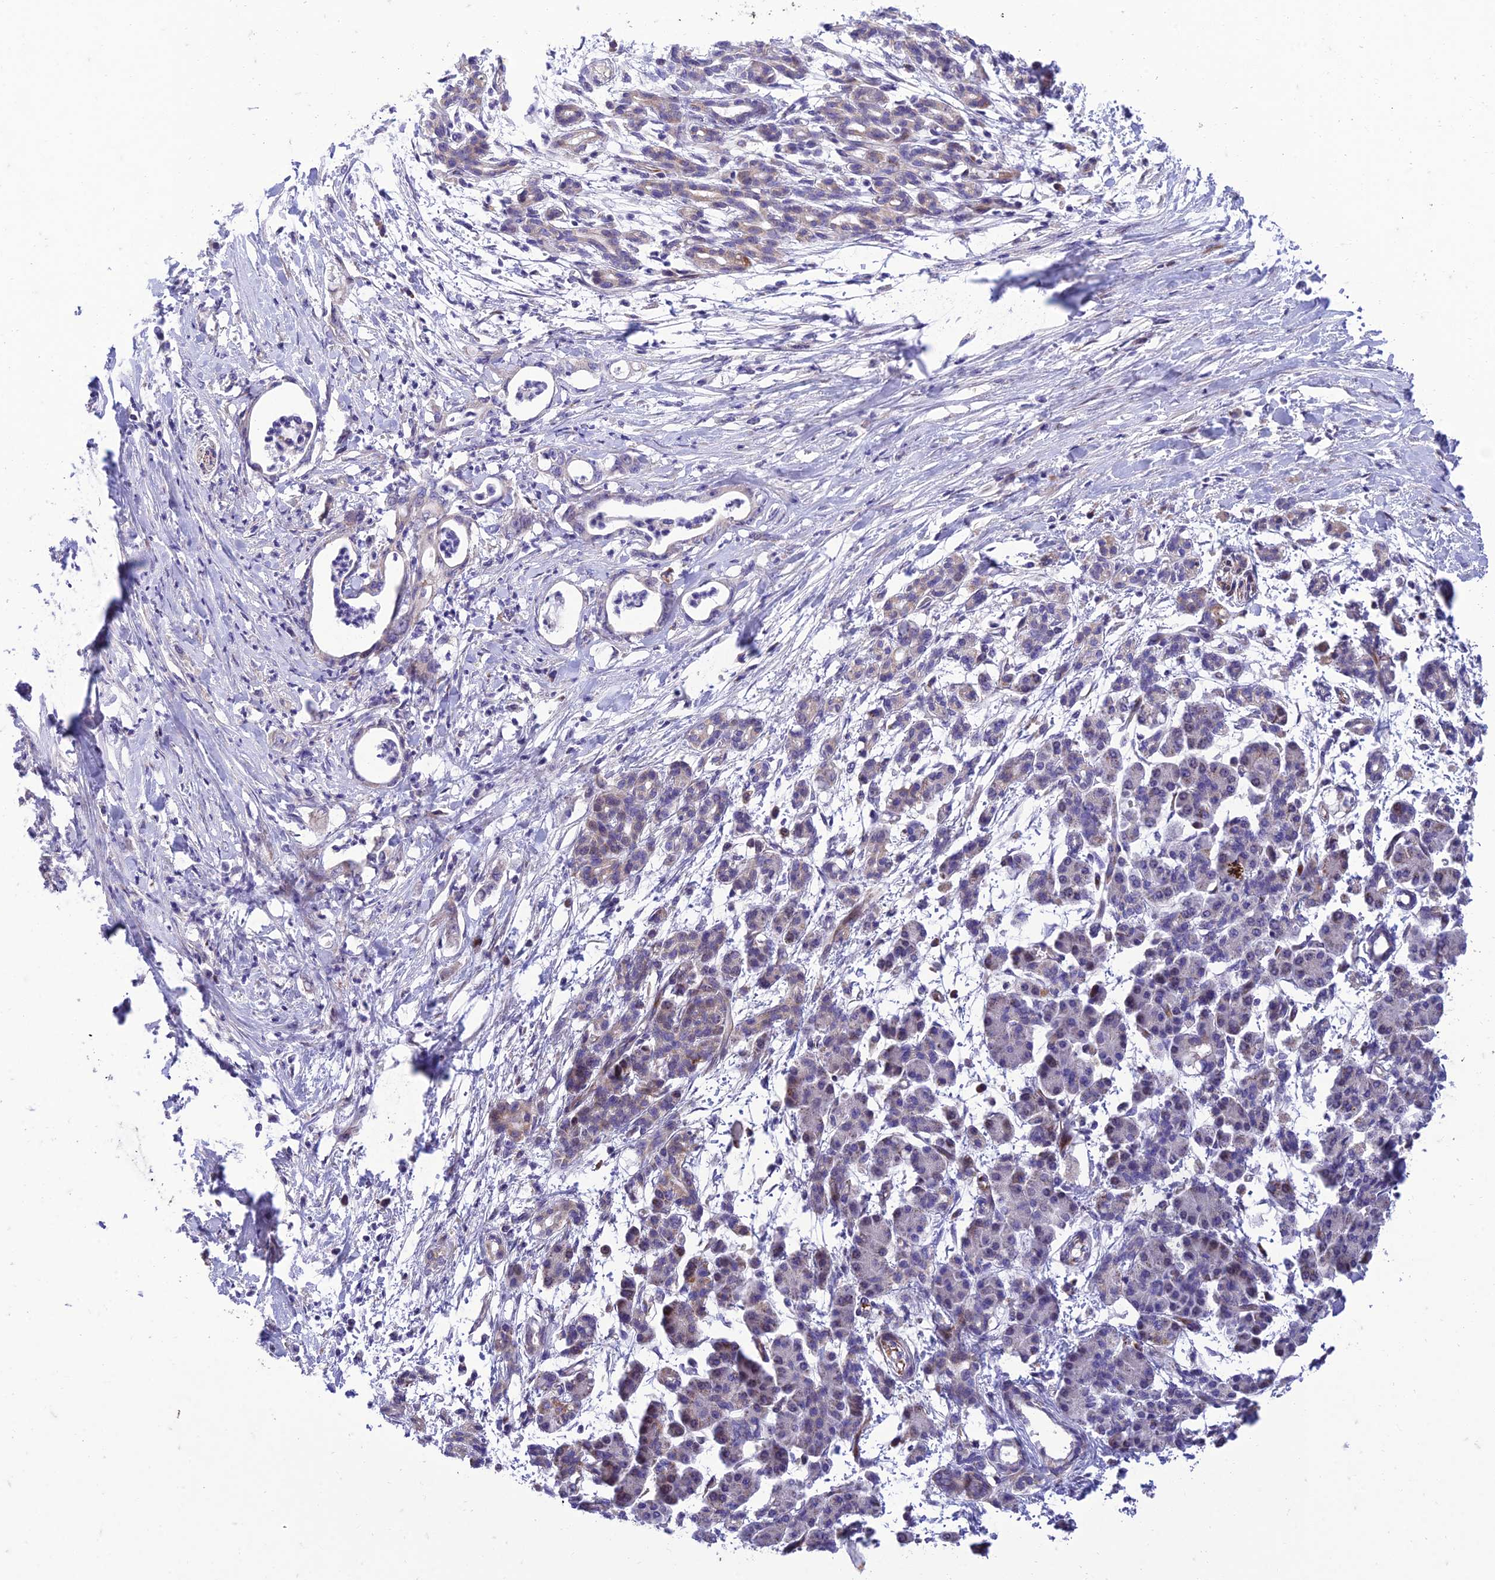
{"staining": {"intensity": "negative", "quantity": "none", "location": "none"}, "tissue": "pancreatic cancer", "cell_type": "Tumor cells", "image_type": "cancer", "snomed": [{"axis": "morphology", "description": "Adenocarcinoma, NOS"}, {"axis": "topography", "description": "Pancreas"}], "caption": "Tumor cells are negative for brown protein staining in pancreatic cancer.", "gene": "SEL1L3", "patient": {"sex": "female", "age": 55}}